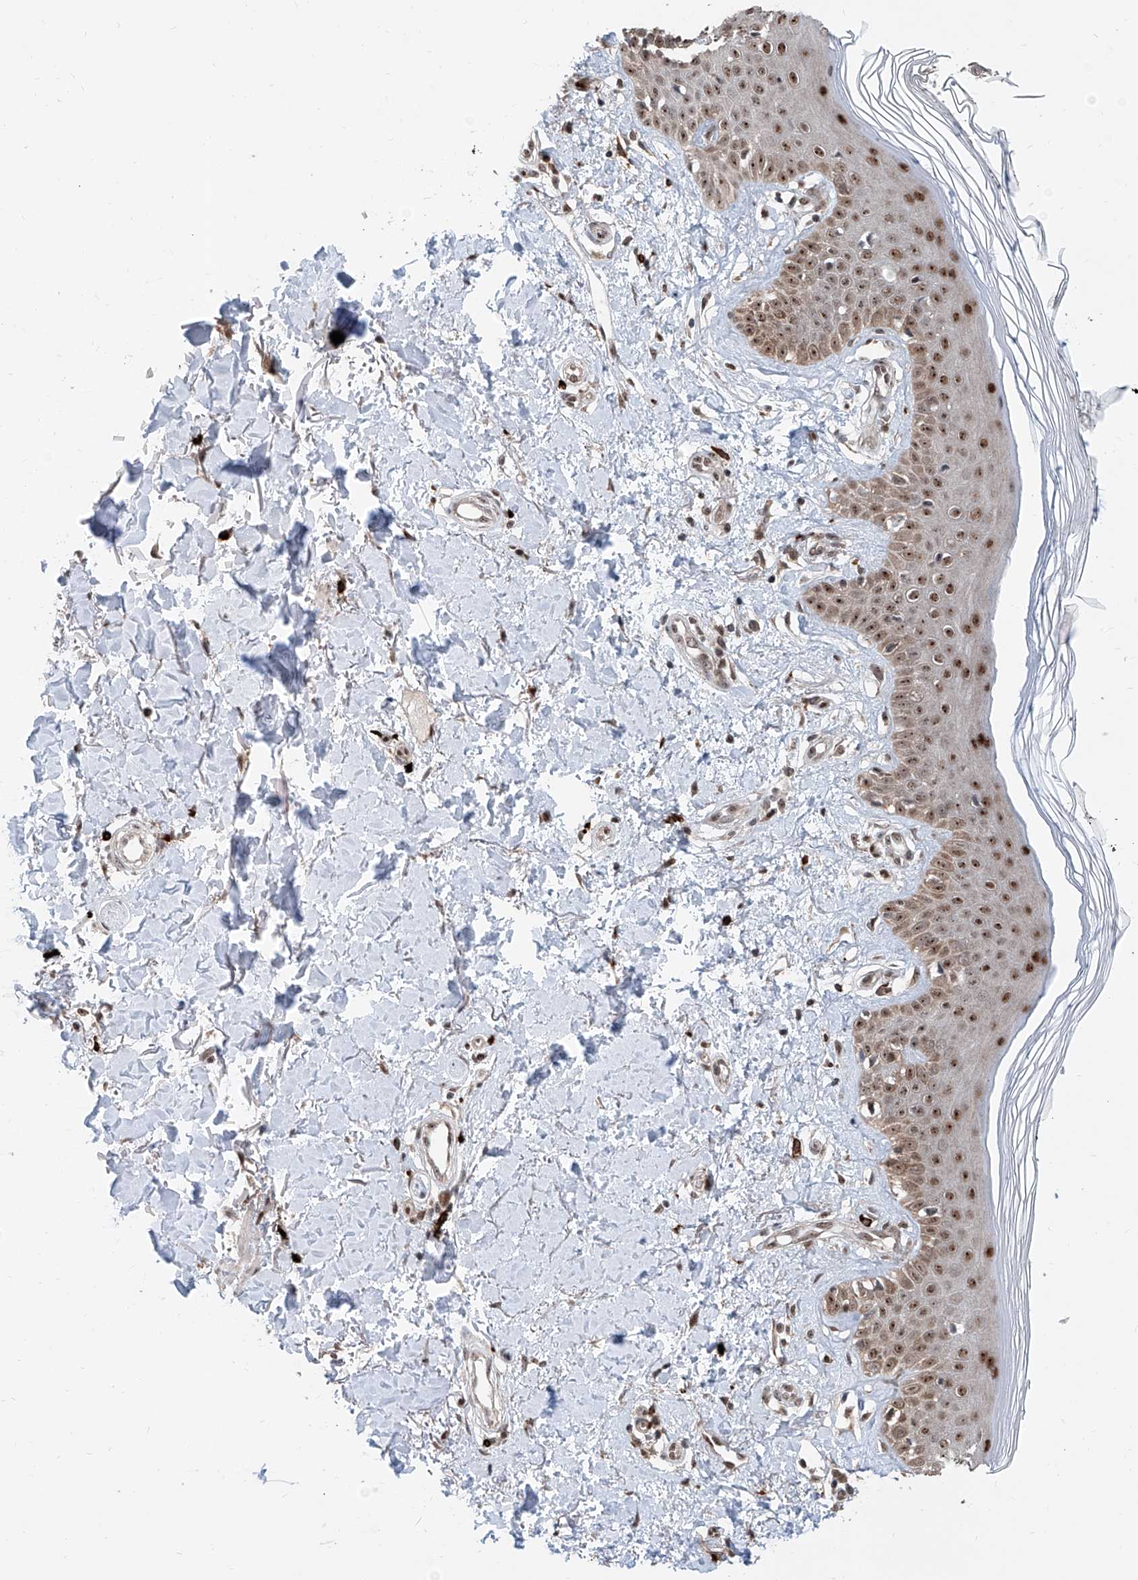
{"staining": {"intensity": "moderate", "quantity": ">75%", "location": "nuclear"}, "tissue": "skin", "cell_type": "Fibroblasts", "image_type": "normal", "snomed": [{"axis": "morphology", "description": "Normal tissue, NOS"}, {"axis": "topography", "description": "Skin"}], "caption": "Fibroblasts demonstrate medium levels of moderate nuclear staining in about >75% of cells in unremarkable skin. (DAB IHC, brown staining for protein, blue staining for nuclei).", "gene": "SDE2", "patient": {"sex": "female", "age": 64}}